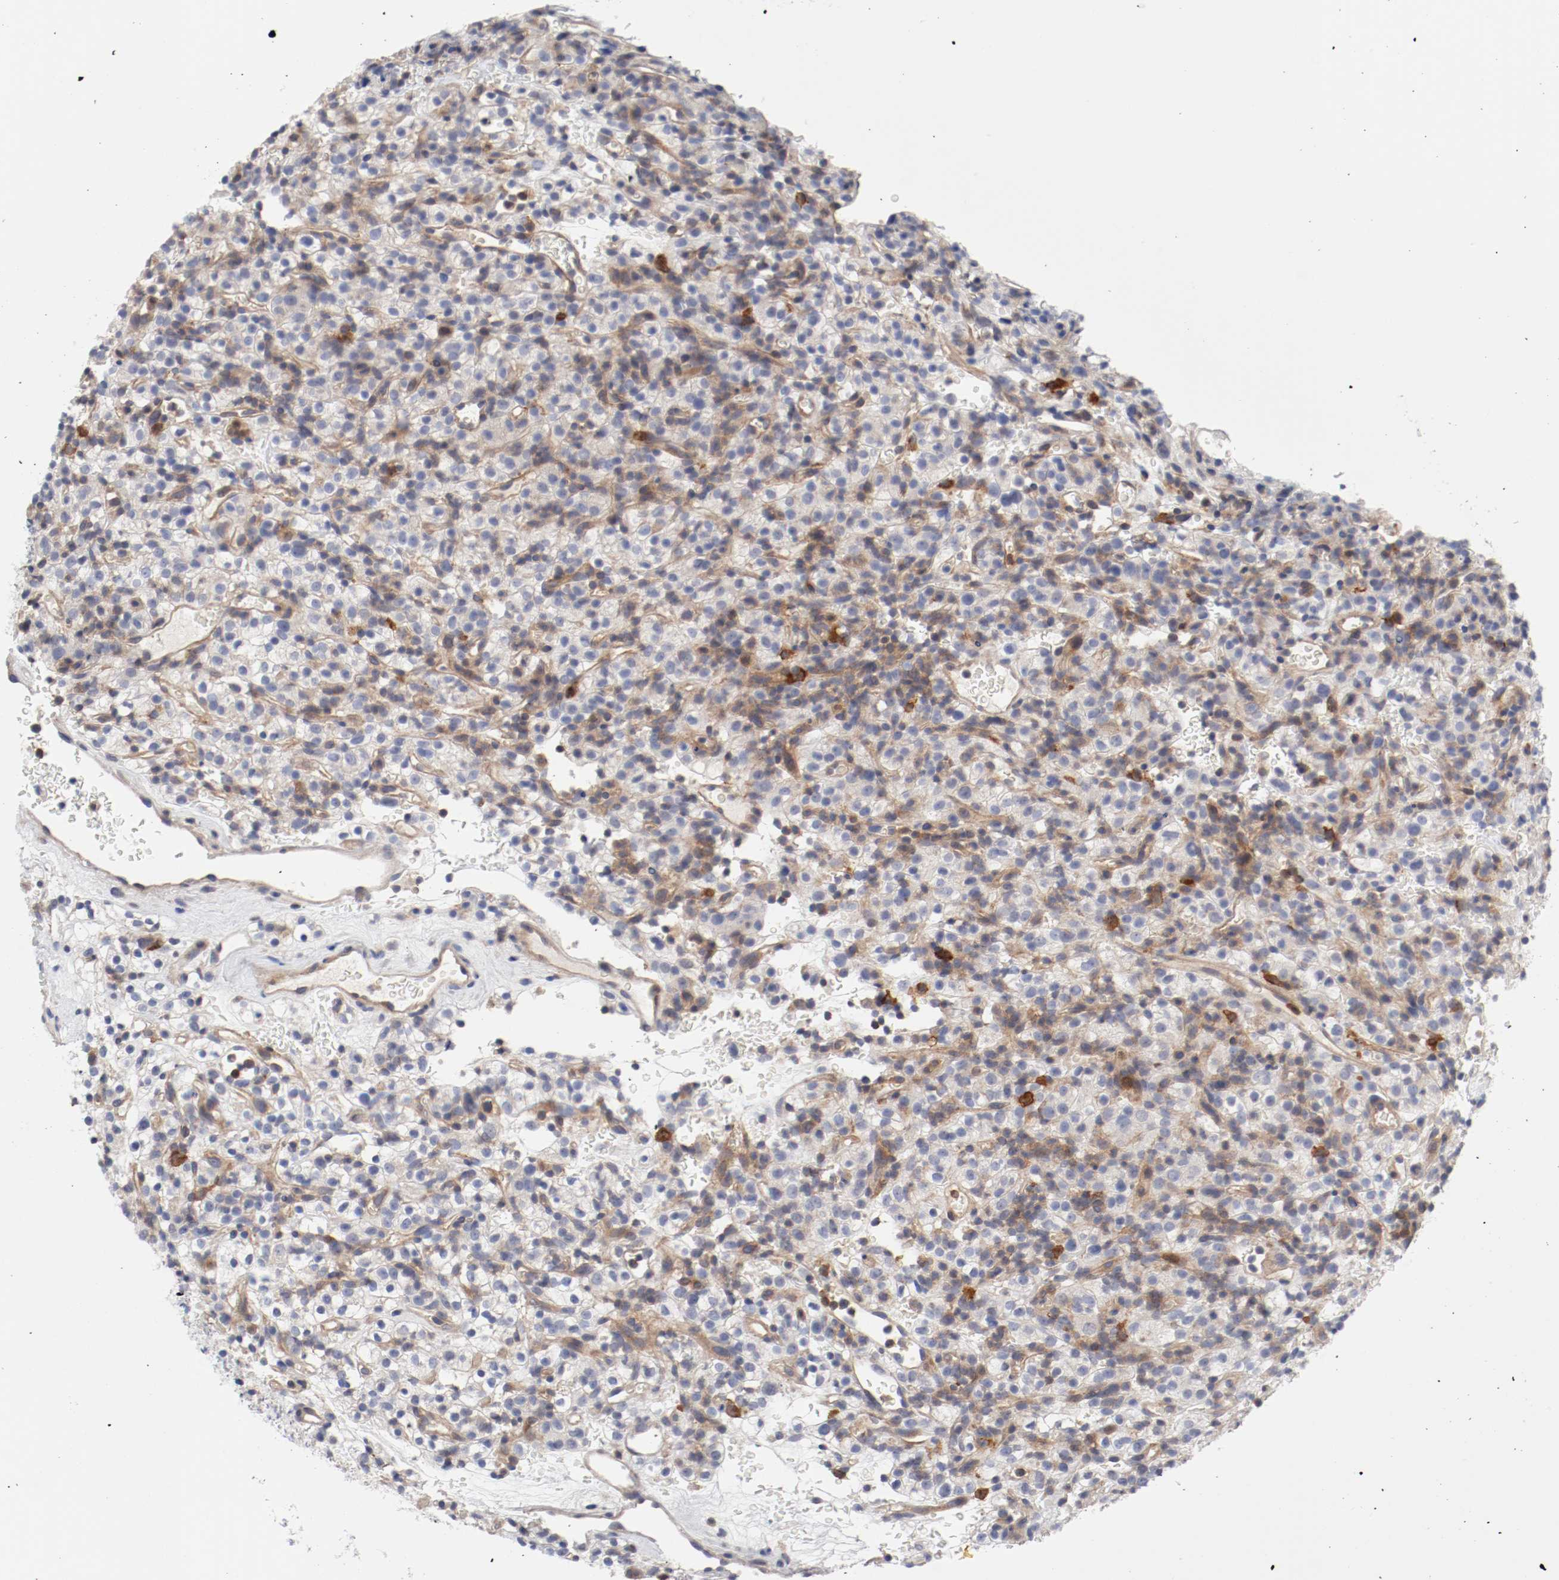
{"staining": {"intensity": "weak", "quantity": "25%-75%", "location": "cytoplasmic/membranous"}, "tissue": "renal cancer", "cell_type": "Tumor cells", "image_type": "cancer", "snomed": [{"axis": "morphology", "description": "Normal tissue, NOS"}, {"axis": "morphology", "description": "Adenocarcinoma, NOS"}, {"axis": "topography", "description": "Kidney"}], "caption": "A high-resolution image shows immunohistochemistry (IHC) staining of renal cancer (adenocarcinoma), which shows weak cytoplasmic/membranous expression in approximately 25%-75% of tumor cells.", "gene": "CBL", "patient": {"sex": "female", "age": 72}}